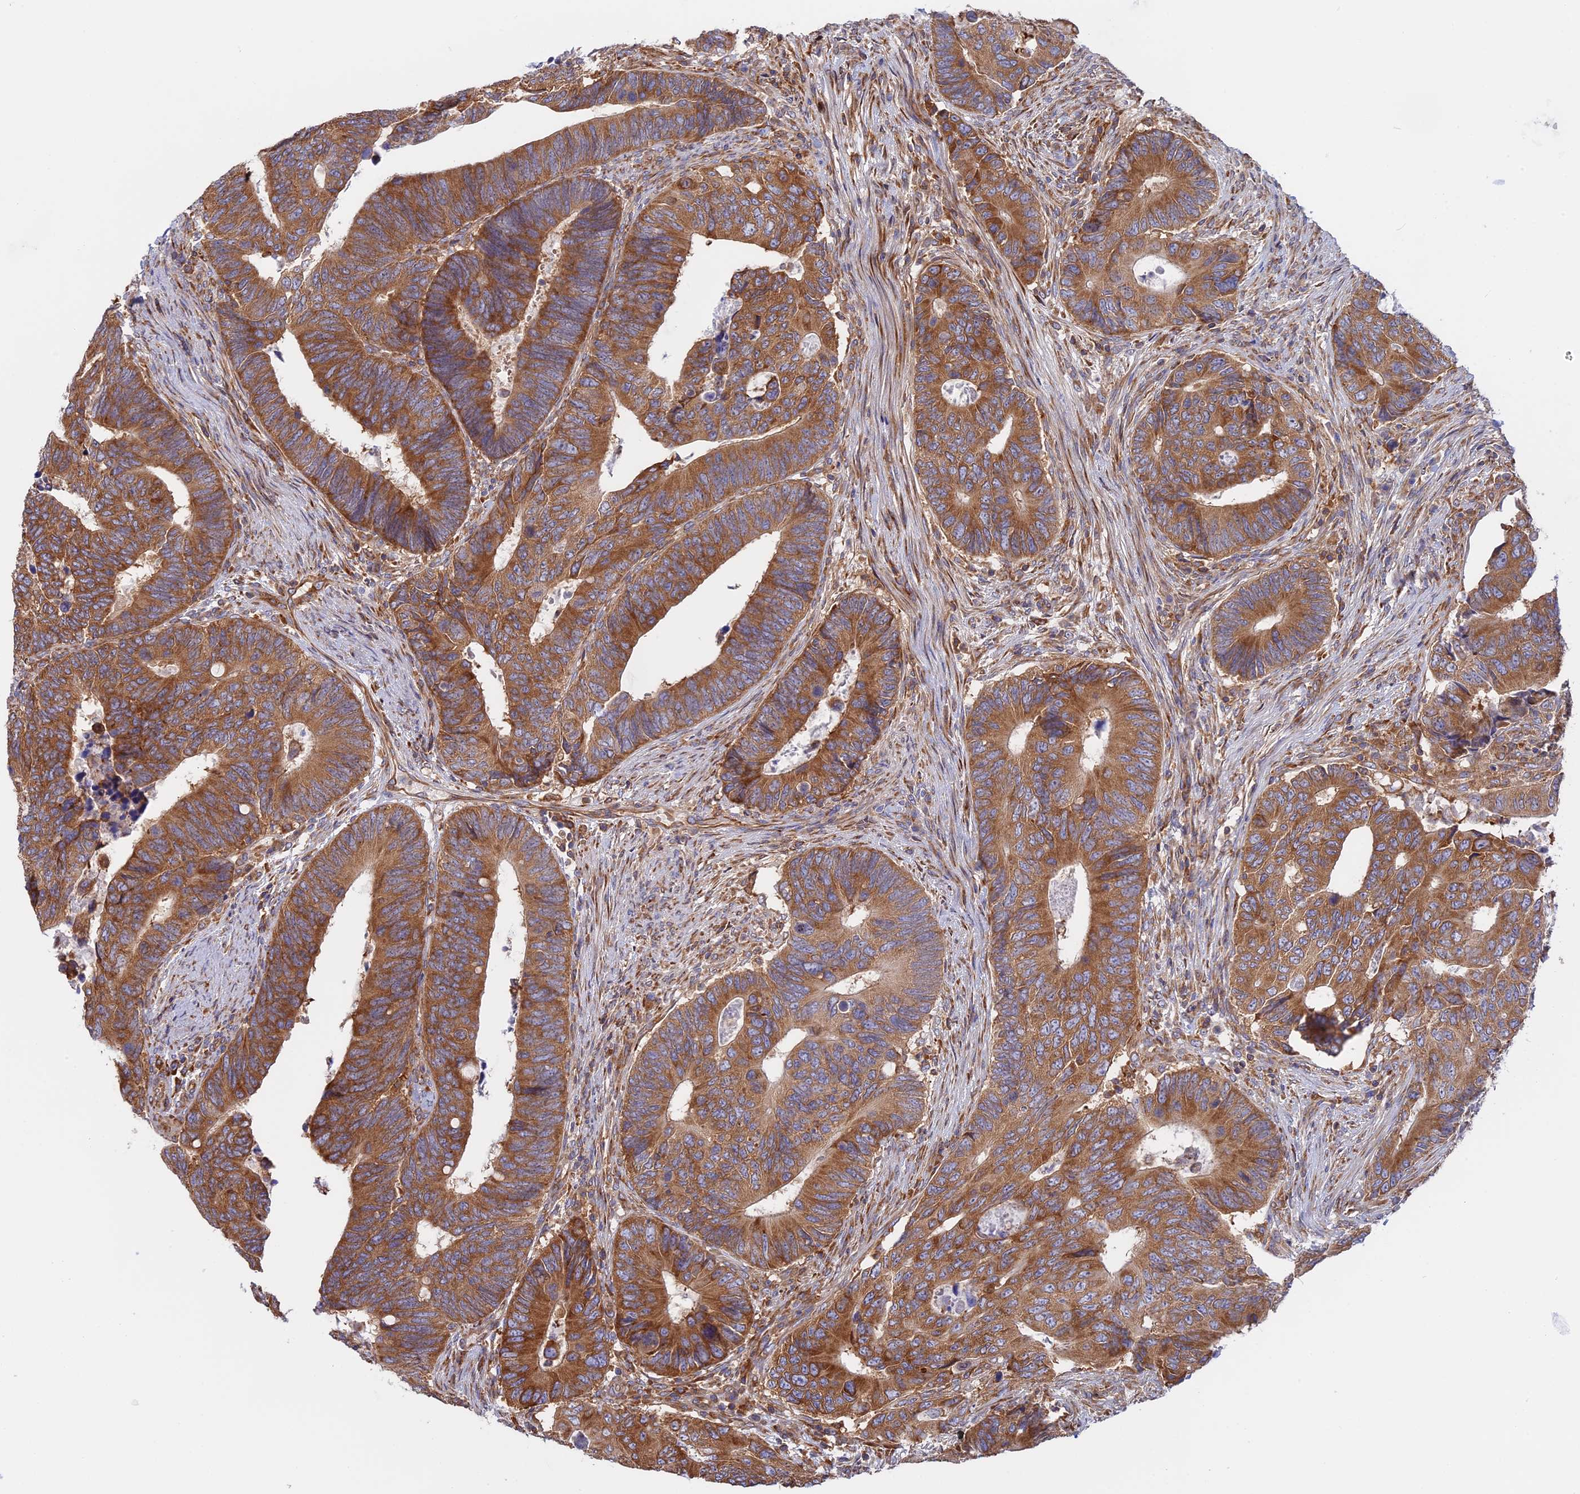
{"staining": {"intensity": "moderate", "quantity": ">75%", "location": "cytoplasmic/membranous"}, "tissue": "colorectal cancer", "cell_type": "Tumor cells", "image_type": "cancer", "snomed": [{"axis": "morphology", "description": "Adenocarcinoma, NOS"}, {"axis": "topography", "description": "Colon"}], "caption": "Immunohistochemistry photomicrograph of adenocarcinoma (colorectal) stained for a protein (brown), which demonstrates medium levels of moderate cytoplasmic/membranous expression in approximately >75% of tumor cells.", "gene": "GMIP", "patient": {"sex": "male", "age": 87}}